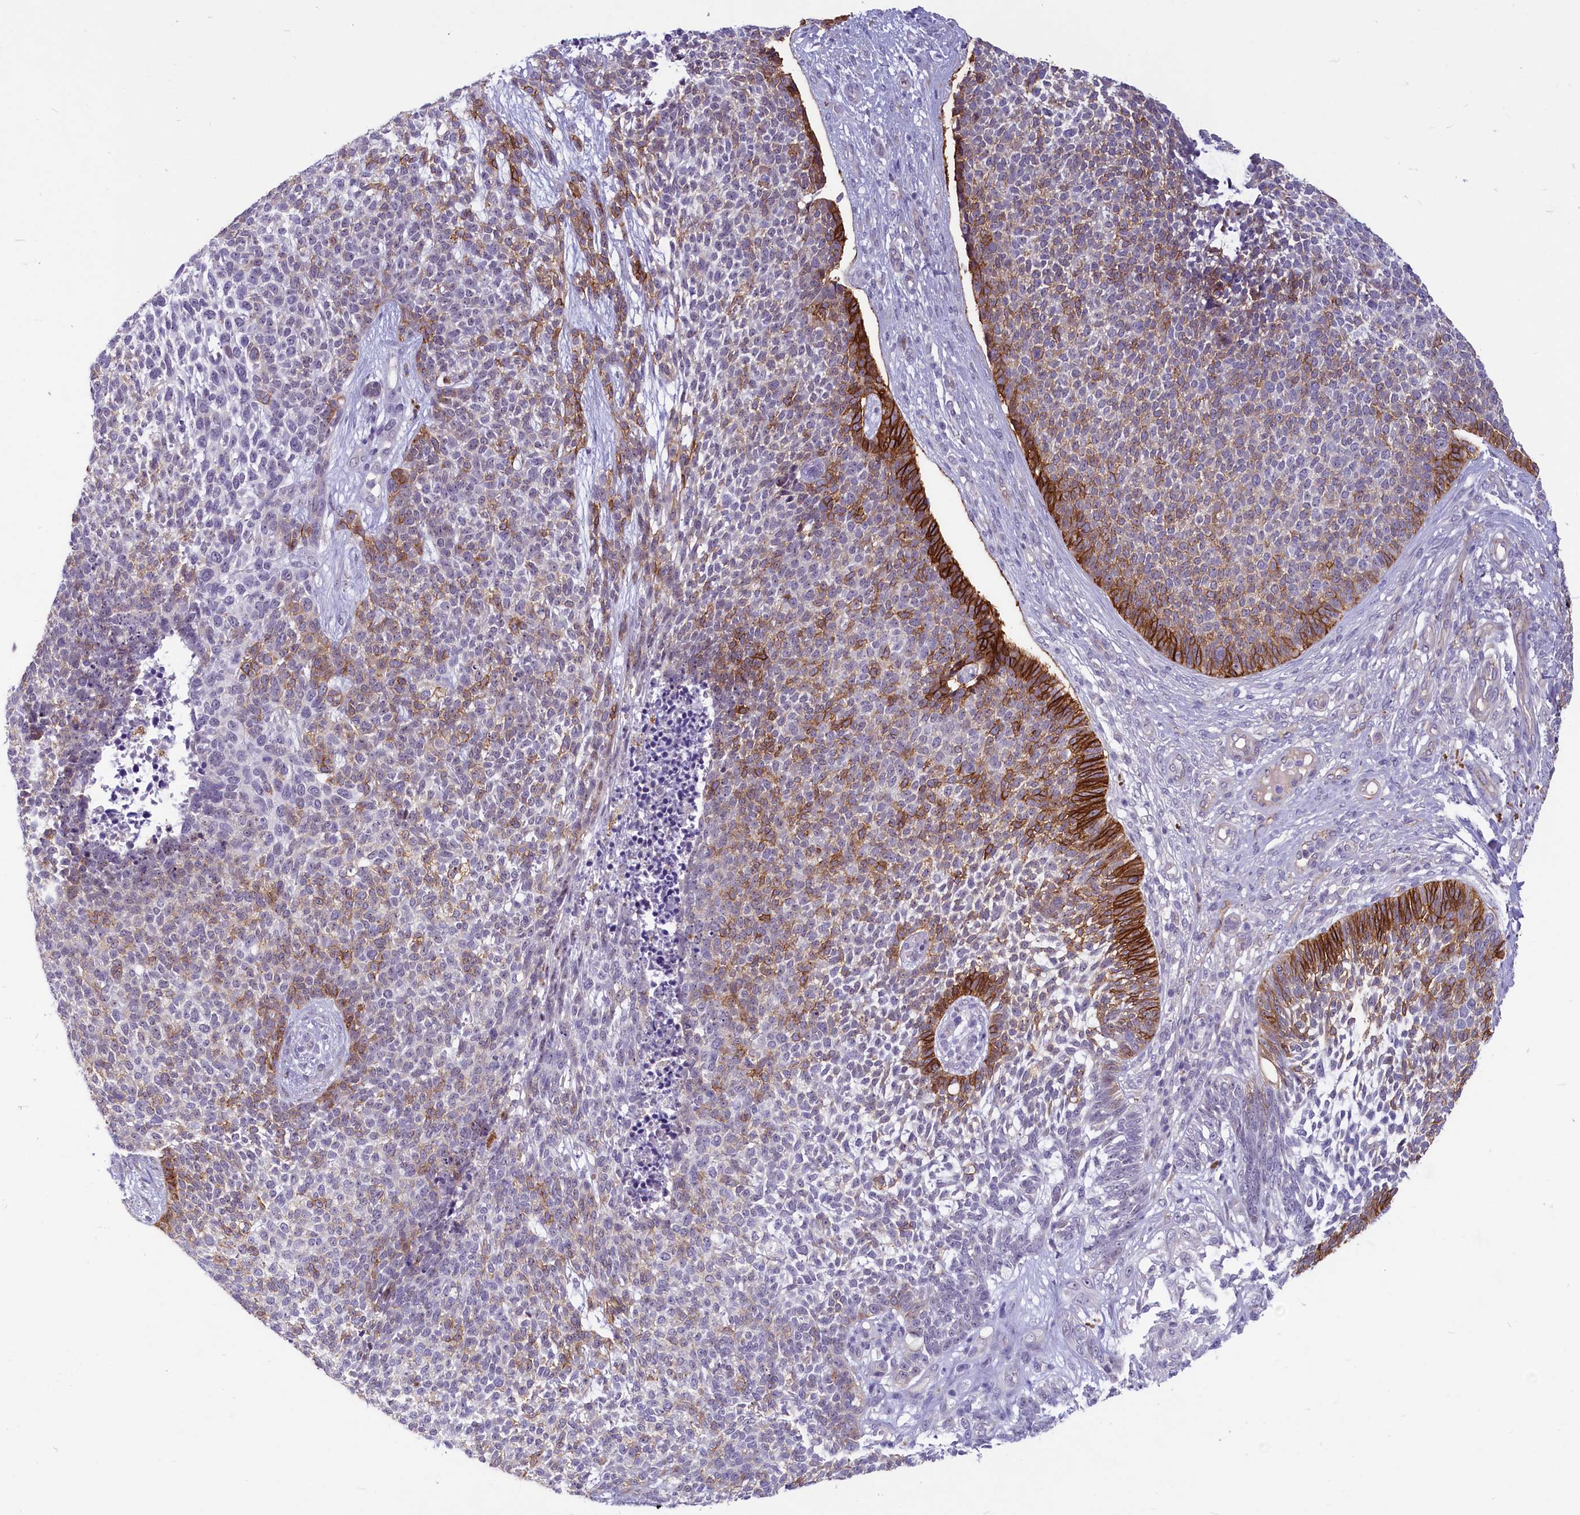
{"staining": {"intensity": "strong", "quantity": "<25%", "location": "cytoplasmic/membranous"}, "tissue": "skin cancer", "cell_type": "Tumor cells", "image_type": "cancer", "snomed": [{"axis": "morphology", "description": "Basal cell carcinoma"}, {"axis": "topography", "description": "Skin"}], "caption": "A micrograph showing strong cytoplasmic/membranous staining in about <25% of tumor cells in skin cancer (basal cell carcinoma), as visualized by brown immunohistochemical staining.", "gene": "PROCR", "patient": {"sex": "female", "age": 84}}